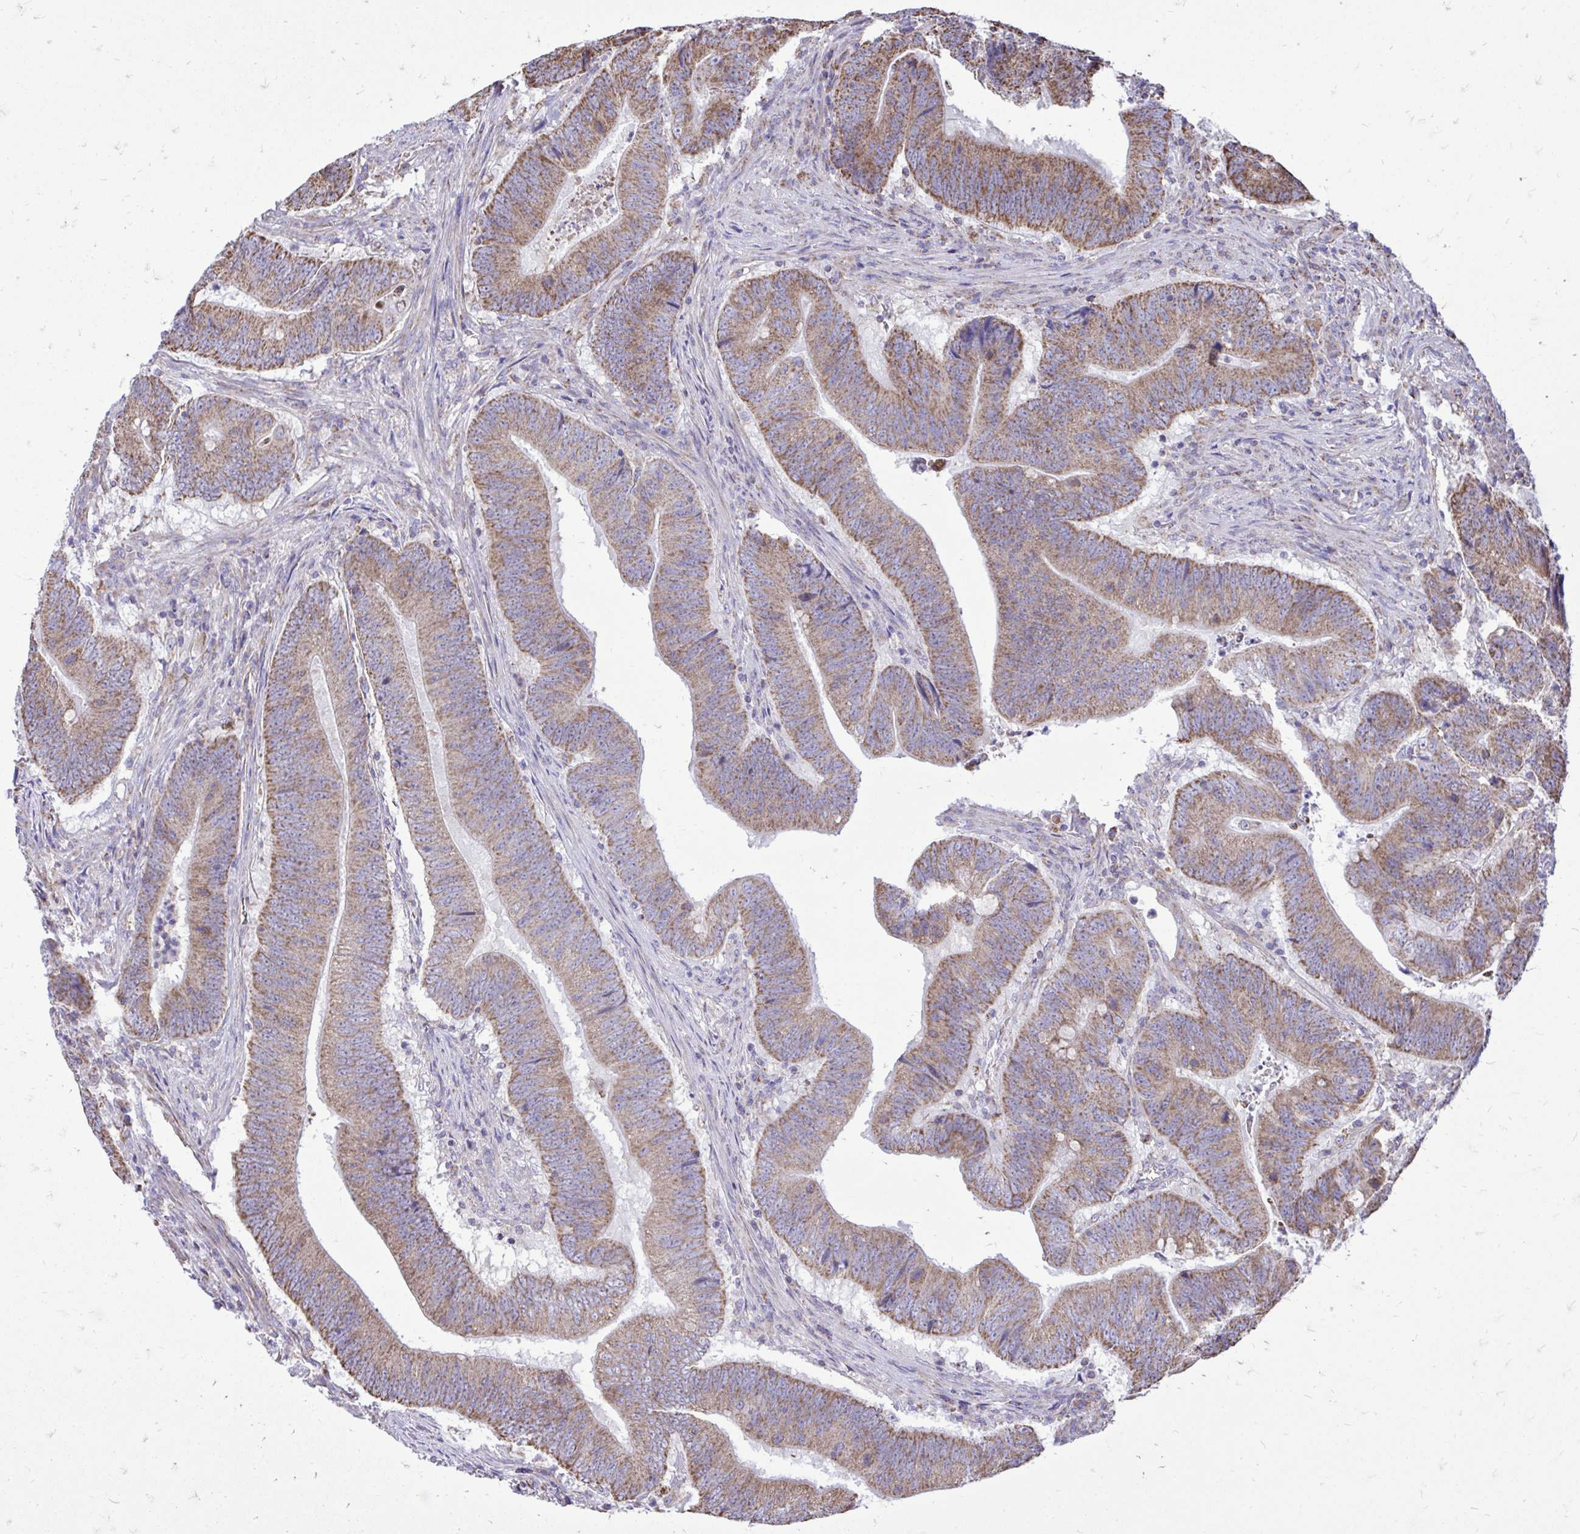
{"staining": {"intensity": "moderate", "quantity": ">75%", "location": "cytoplasmic/membranous"}, "tissue": "colorectal cancer", "cell_type": "Tumor cells", "image_type": "cancer", "snomed": [{"axis": "morphology", "description": "Adenocarcinoma, NOS"}, {"axis": "topography", "description": "Colon"}], "caption": "IHC of human colorectal cancer (adenocarcinoma) displays medium levels of moderate cytoplasmic/membranous positivity in about >75% of tumor cells.", "gene": "UBE2C", "patient": {"sex": "female", "age": 87}}